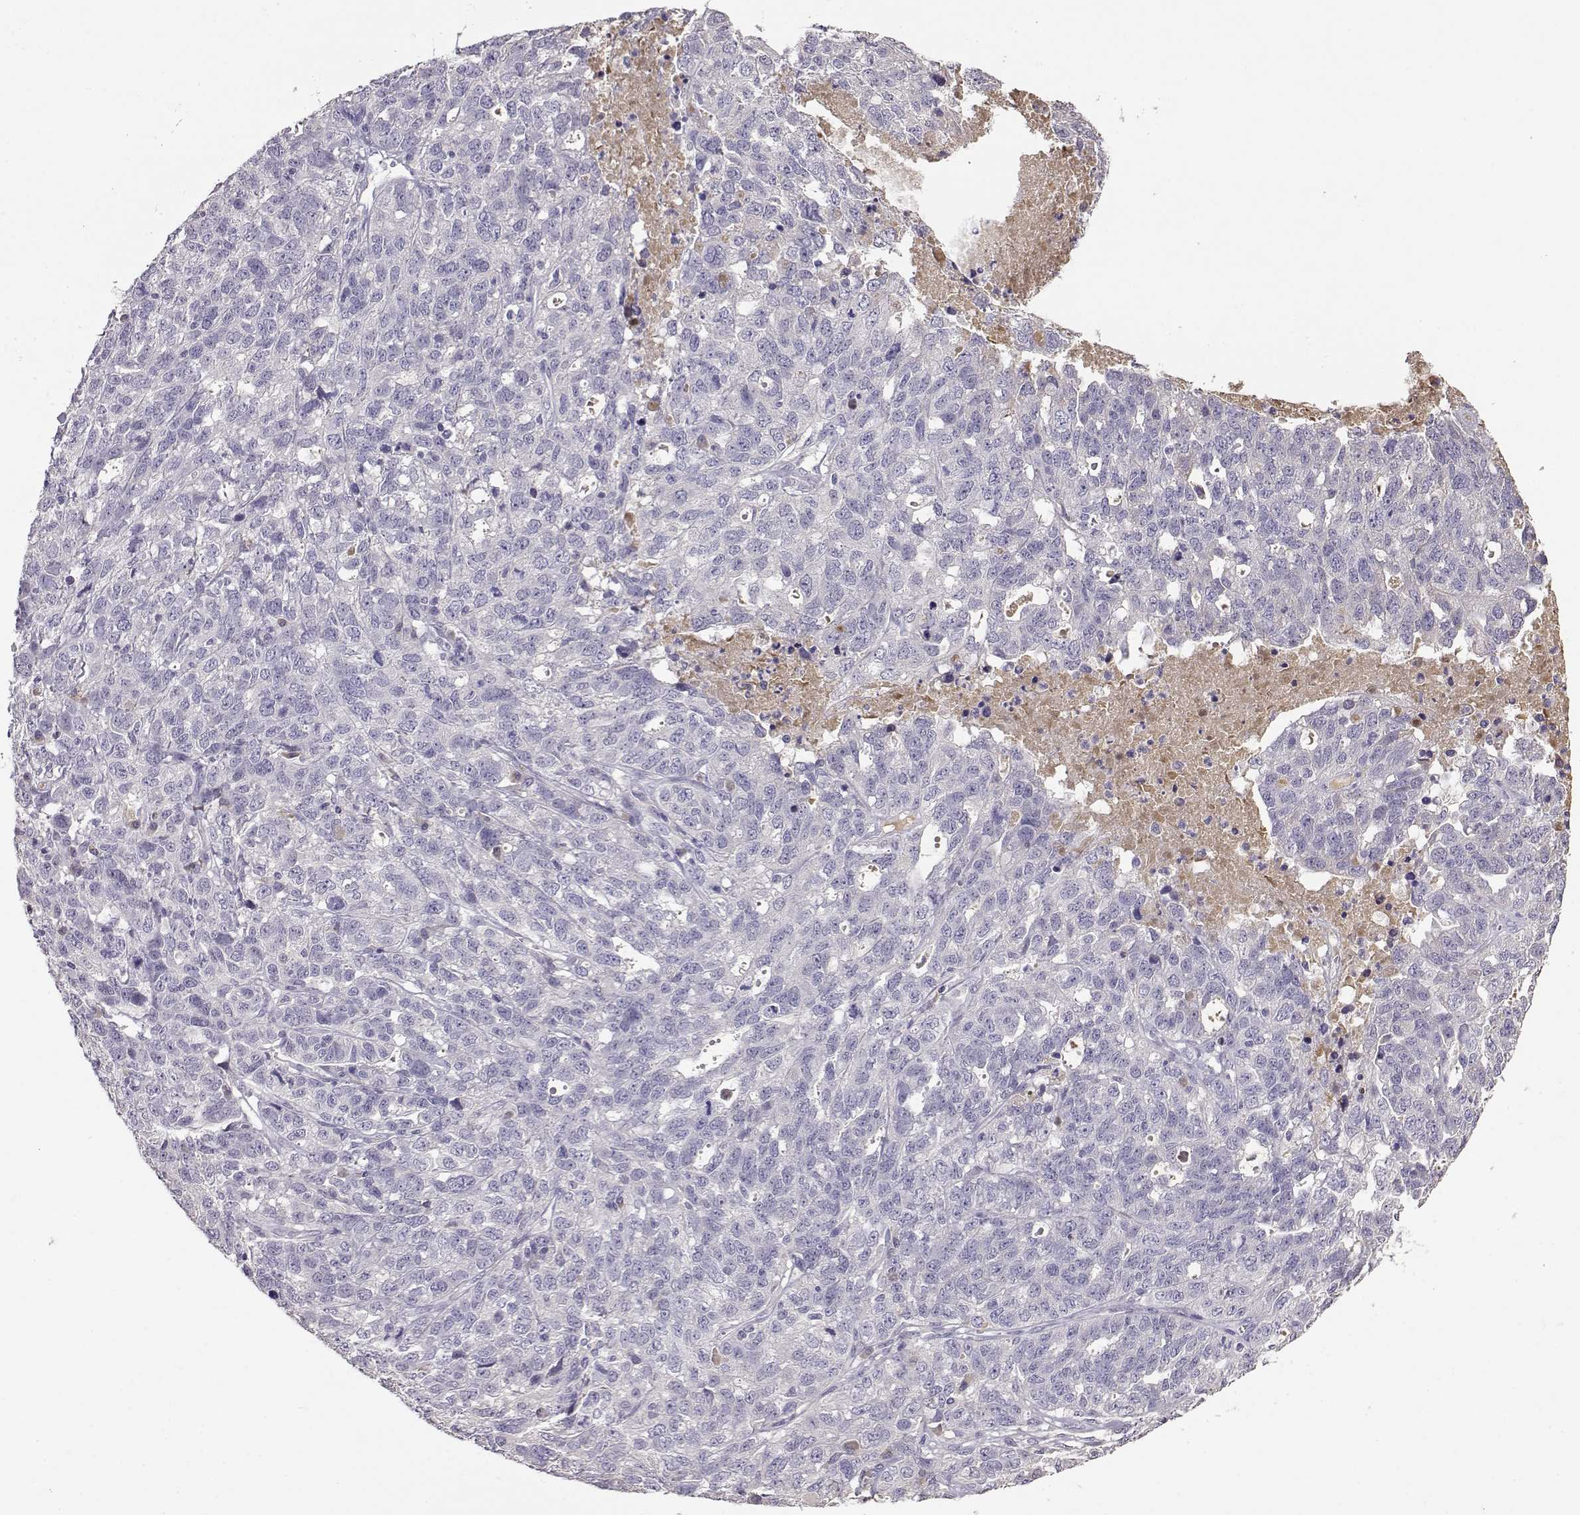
{"staining": {"intensity": "negative", "quantity": "none", "location": "none"}, "tissue": "ovarian cancer", "cell_type": "Tumor cells", "image_type": "cancer", "snomed": [{"axis": "morphology", "description": "Cystadenocarcinoma, serous, NOS"}, {"axis": "topography", "description": "Ovary"}], "caption": "Immunohistochemistry micrograph of ovarian cancer stained for a protein (brown), which reveals no staining in tumor cells.", "gene": "TACR1", "patient": {"sex": "female", "age": 71}}